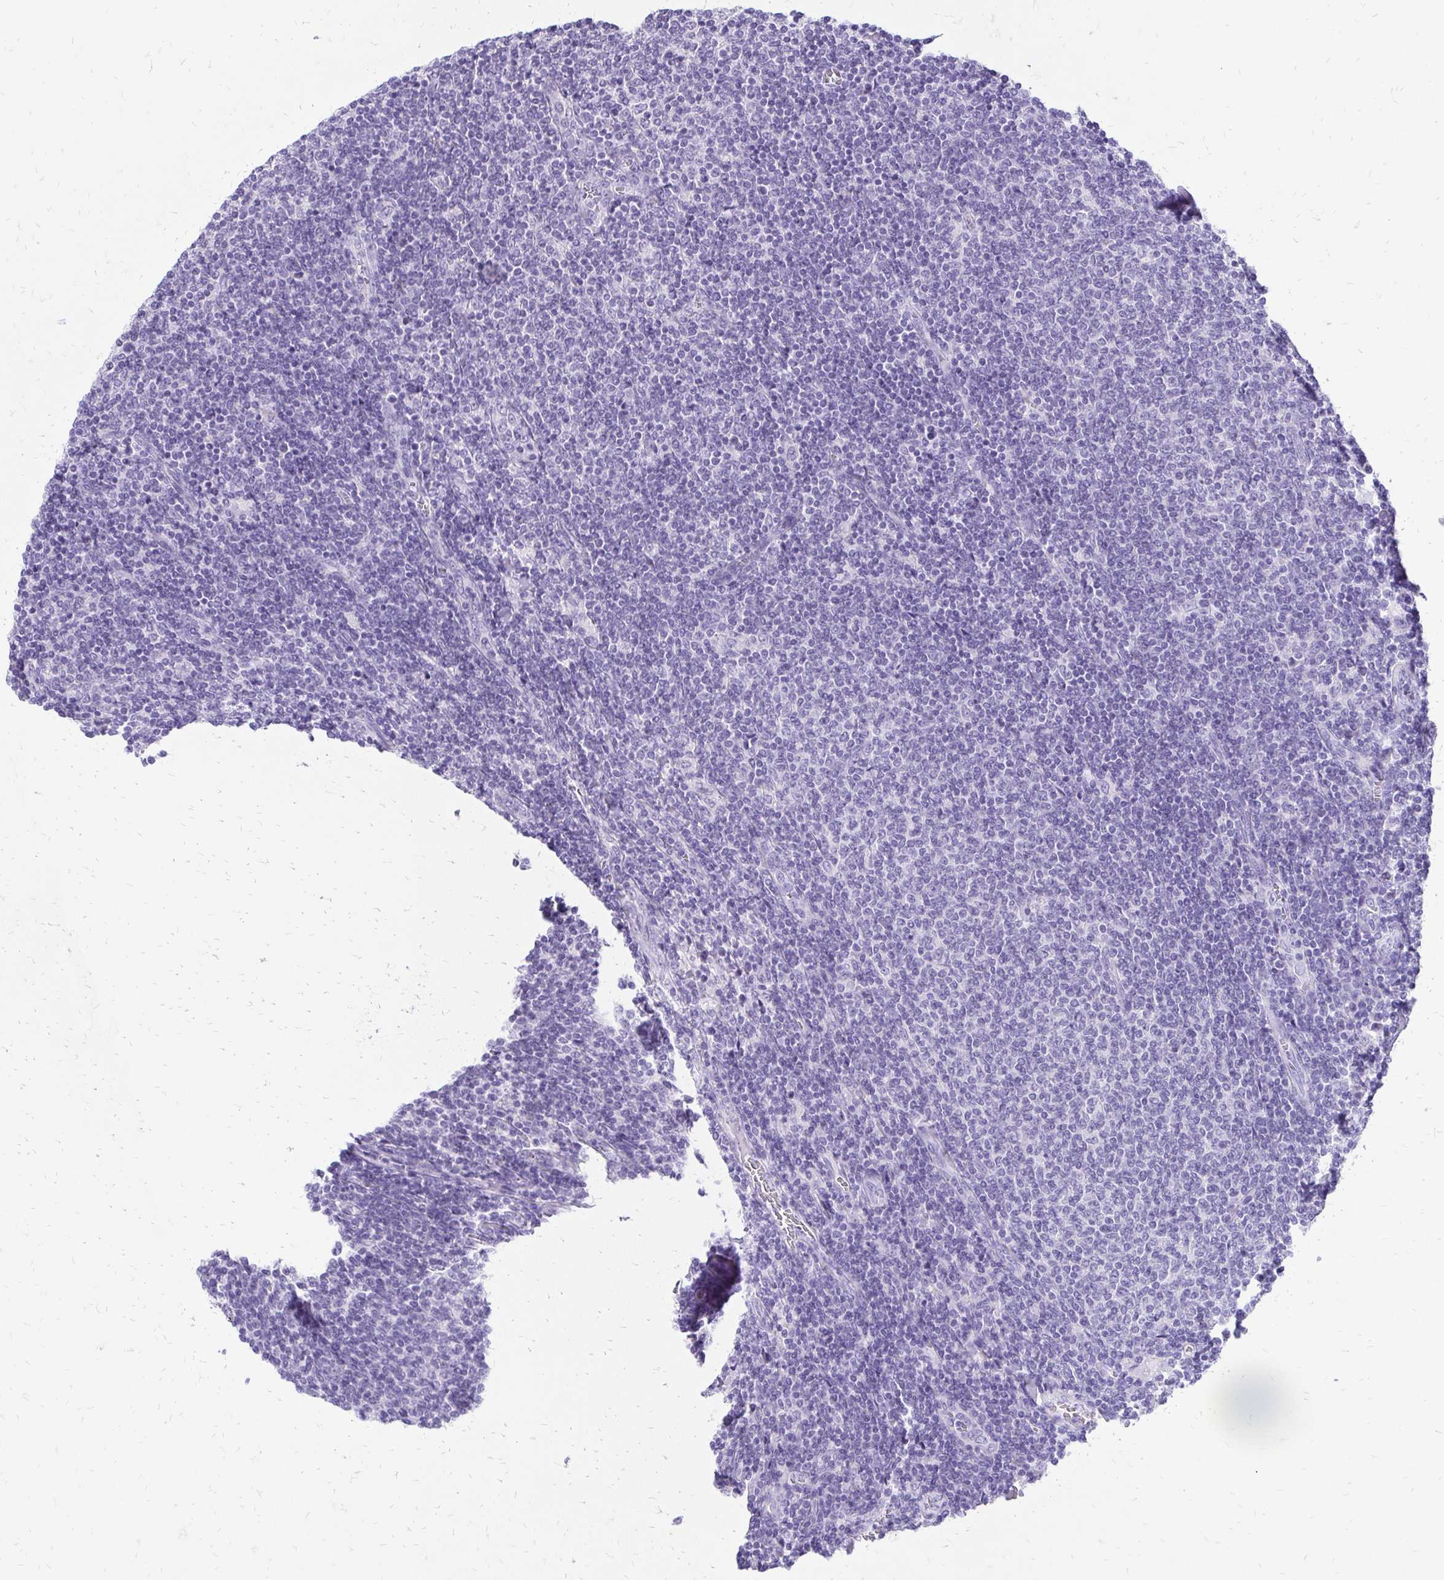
{"staining": {"intensity": "negative", "quantity": "none", "location": "none"}, "tissue": "lymphoma", "cell_type": "Tumor cells", "image_type": "cancer", "snomed": [{"axis": "morphology", "description": "Malignant lymphoma, non-Hodgkin's type, Low grade"}, {"axis": "topography", "description": "Lymph node"}], "caption": "Immunohistochemical staining of lymphoma reveals no significant positivity in tumor cells.", "gene": "SLC32A1", "patient": {"sex": "male", "age": 52}}